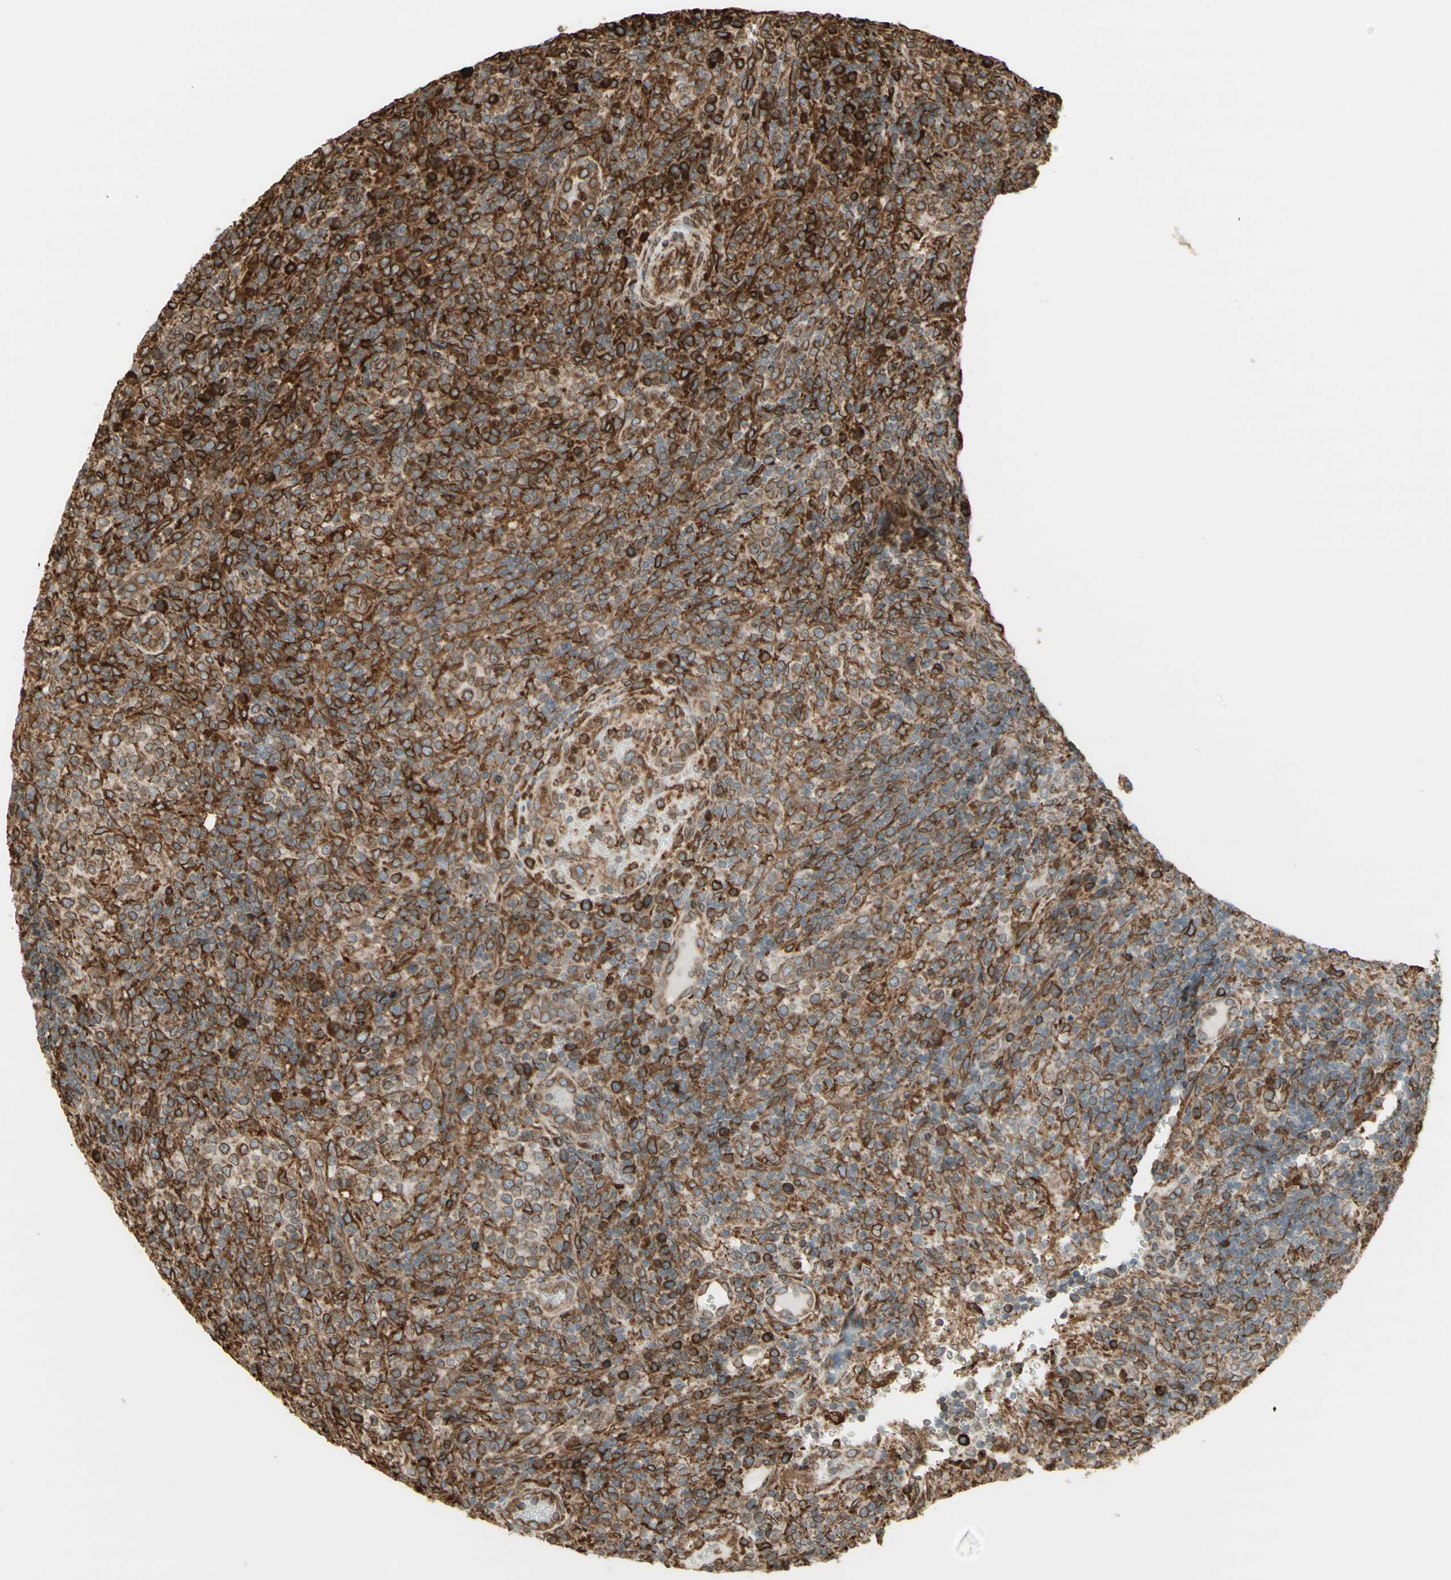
{"staining": {"intensity": "moderate", "quantity": "25%-75%", "location": "cytoplasmic/membranous"}, "tissue": "lymphoma", "cell_type": "Tumor cells", "image_type": "cancer", "snomed": [{"axis": "morphology", "description": "Malignant lymphoma, non-Hodgkin's type, High grade"}, {"axis": "topography", "description": "Lymph node"}], "caption": "Approximately 25%-75% of tumor cells in human malignant lymphoma, non-Hodgkin's type (high-grade) show moderate cytoplasmic/membranous protein staining as visualized by brown immunohistochemical staining.", "gene": "CANX", "patient": {"sex": "female", "age": 76}}